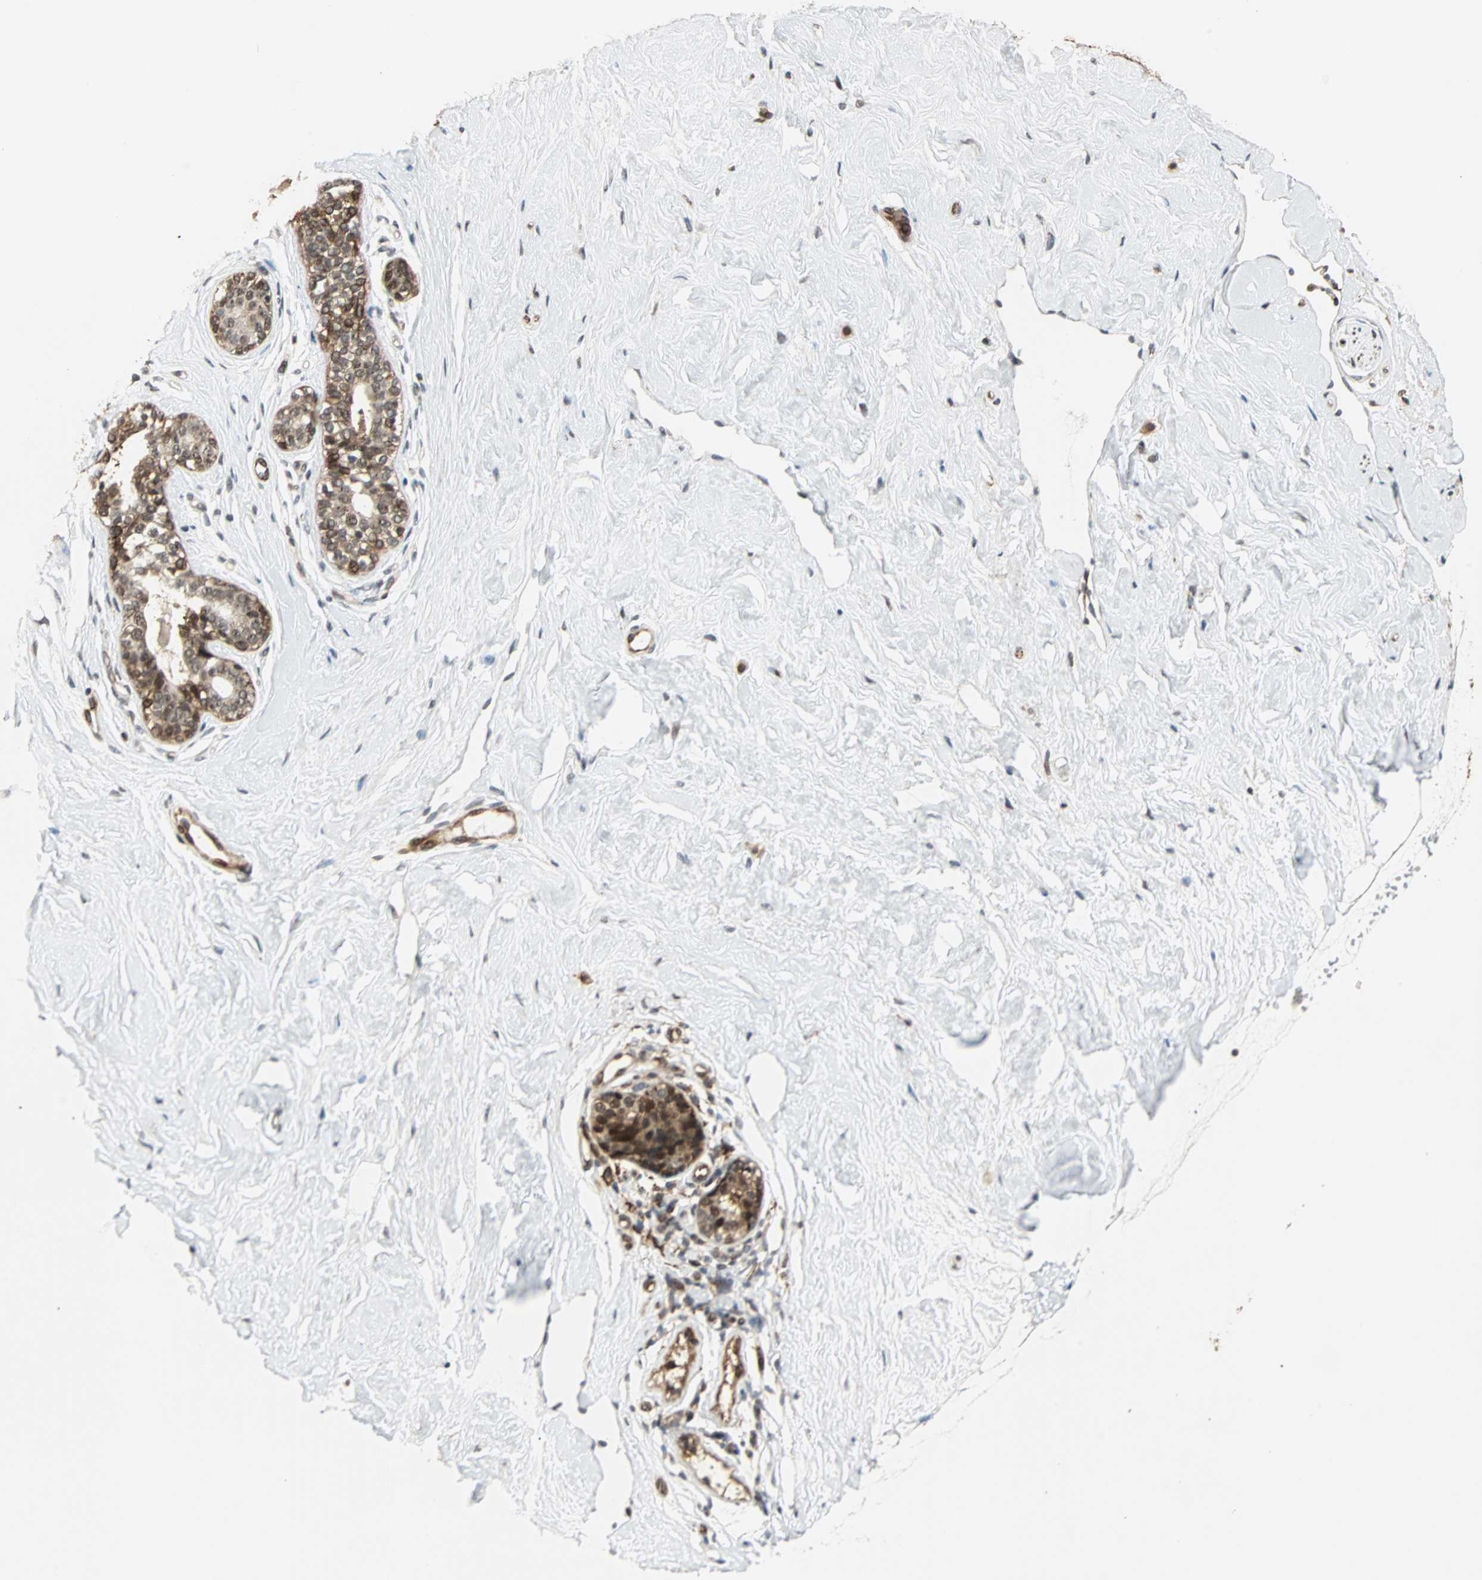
{"staining": {"intensity": "moderate", "quantity": "25%-75%", "location": "nuclear"}, "tissue": "breast", "cell_type": "Adipocytes", "image_type": "normal", "snomed": [{"axis": "morphology", "description": "Normal tissue, NOS"}, {"axis": "topography", "description": "Breast"}], "caption": "About 25%-75% of adipocytes in benign breast display moderate nuclear protein expression as visualized by brown immunohistochemical staining.", "gene": "ZBED9", "patient": {"sex": "female", "age": 23}}